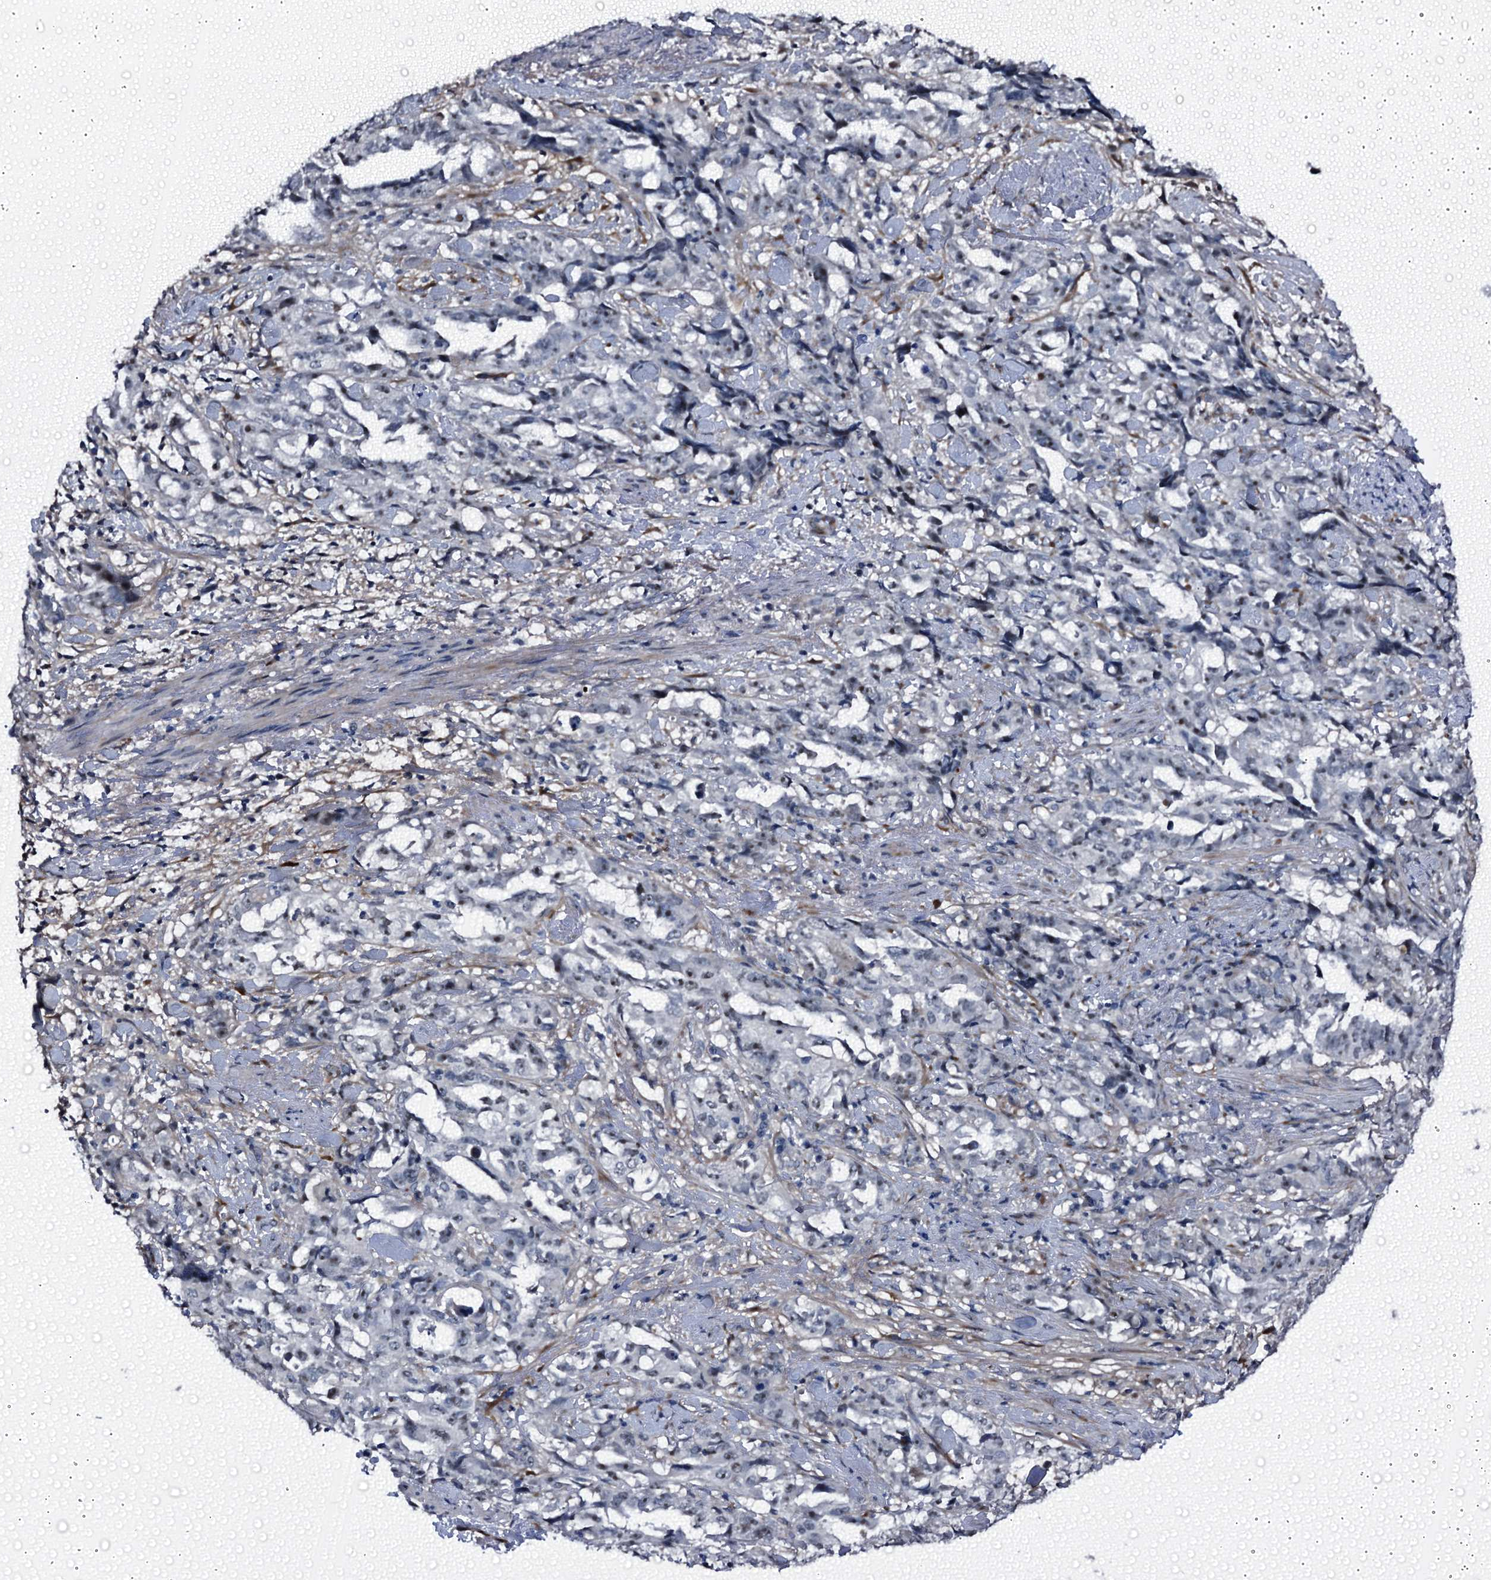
{"staining": {"intensity": "weak", "quantity": "25%-75%", "location": "nuclear"}, "tissue": "endometrial cancer", "cell_type": "Tumor cells", "image_type": "cancer", "snomed": [{"axis": "morphology", "description": "Adenocarcinoma, NOS"}, {"axis": "topography", "description": "Endometrium"}], "caption": "Immunohistochemical staining of endometrial adenocarcinoma exhibits low levels of weak nuclear protein staining in approximately 25%-75% of tumor cells.", "gene": "EMG1", "patient": {"sex": "female", "age": 65}}